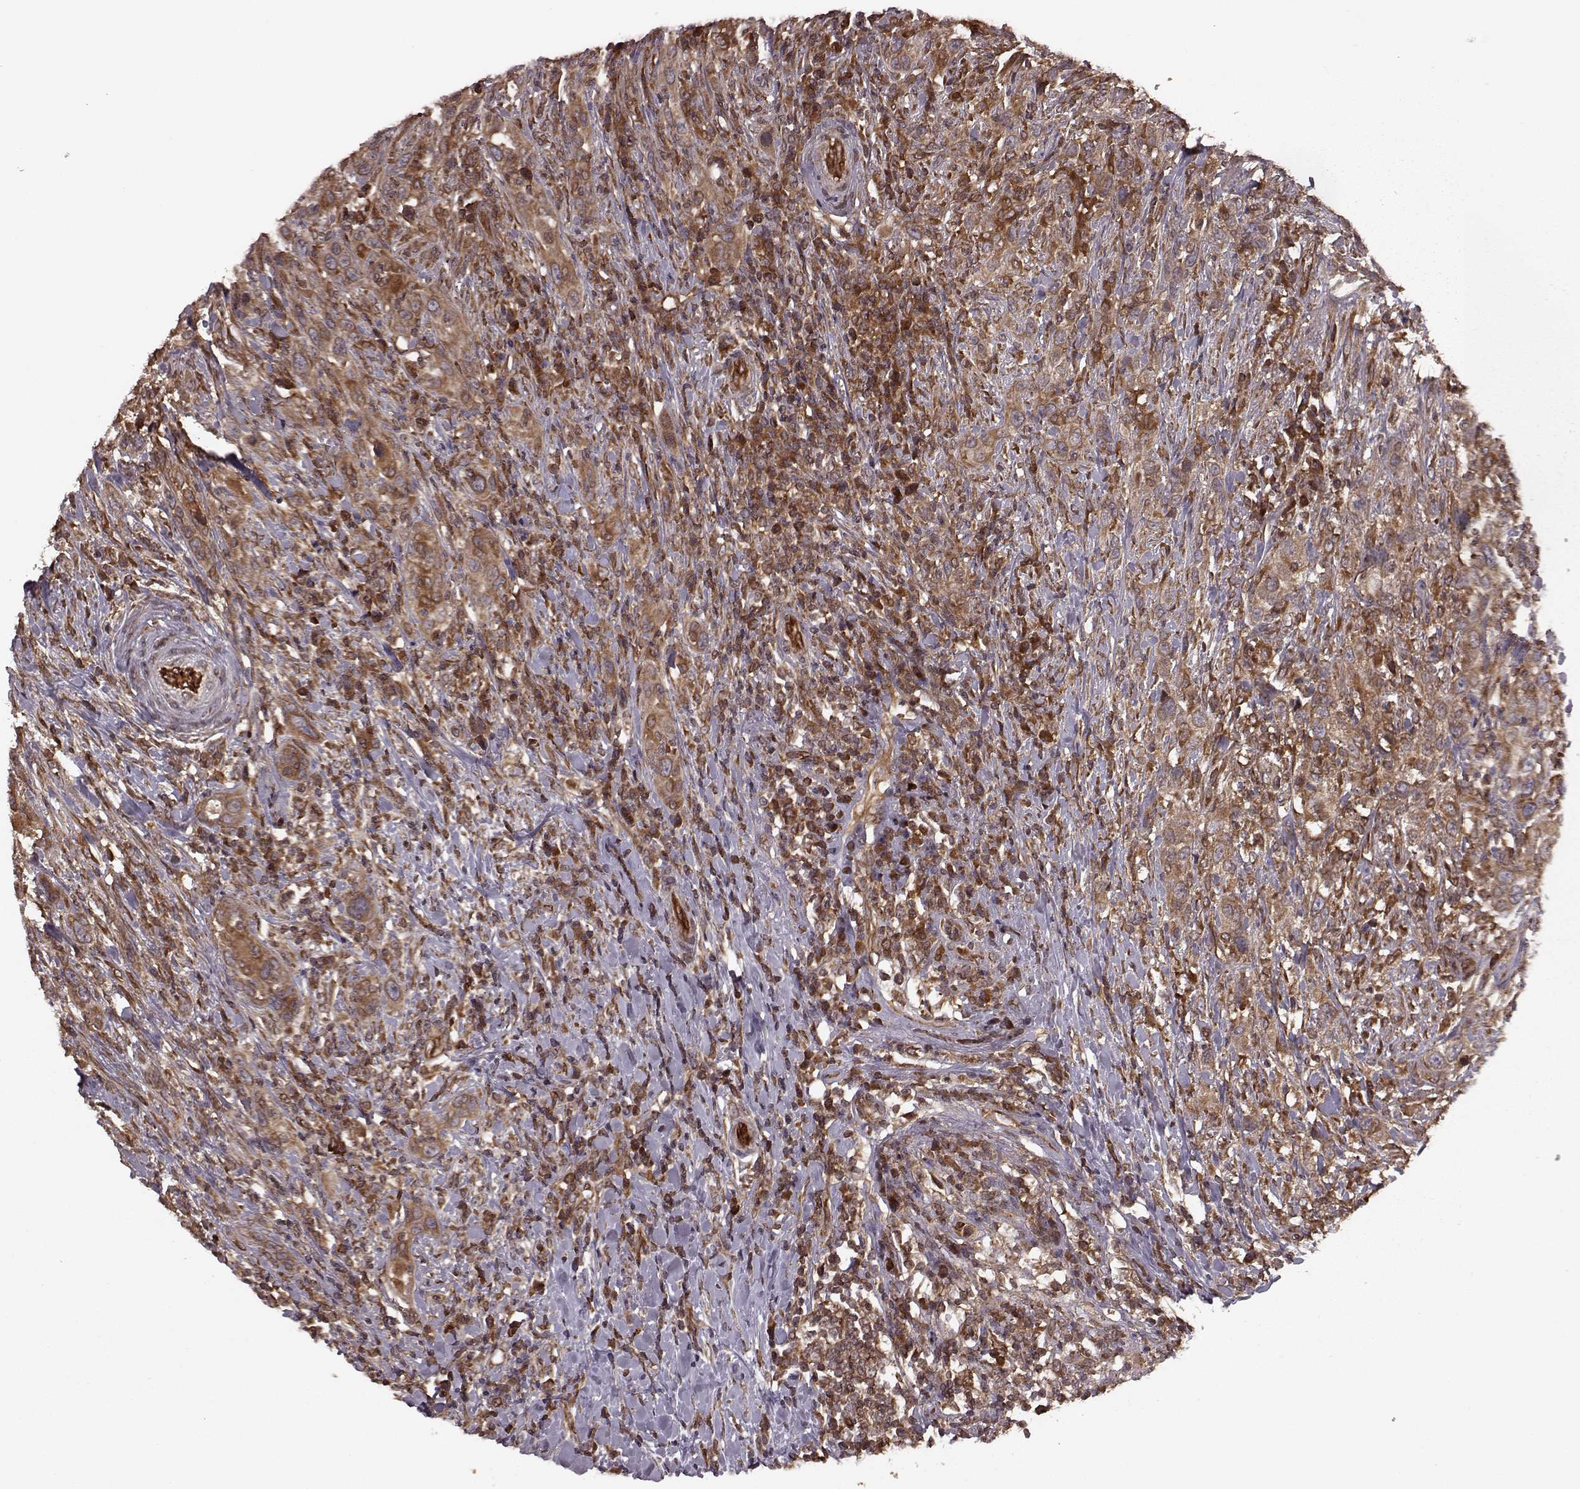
{"staining": {"intensity": "strong", "quantity": ">75%", "location": "cytoplasmic/membranous"}, "tissue": "urothelial cancer", "cell_type": "Tumor cells", "image_type": "cancer", "snomed": [{"axis": "morphology", "description": "Urothelial carcinoma, NOS"}, {"axis": "morphology", "description": "Urothelial carcinoma, High grade"}, {"axis": "topography", "description": "Urinary bladder"}], "caption": "Tumor cells exhibit strong cytoplasmic/membranous positivity in approximately >75% of cells in urothelial cancer.", "gene": "AGPAT1", "patient": {"sex": "female", "age": 64}}